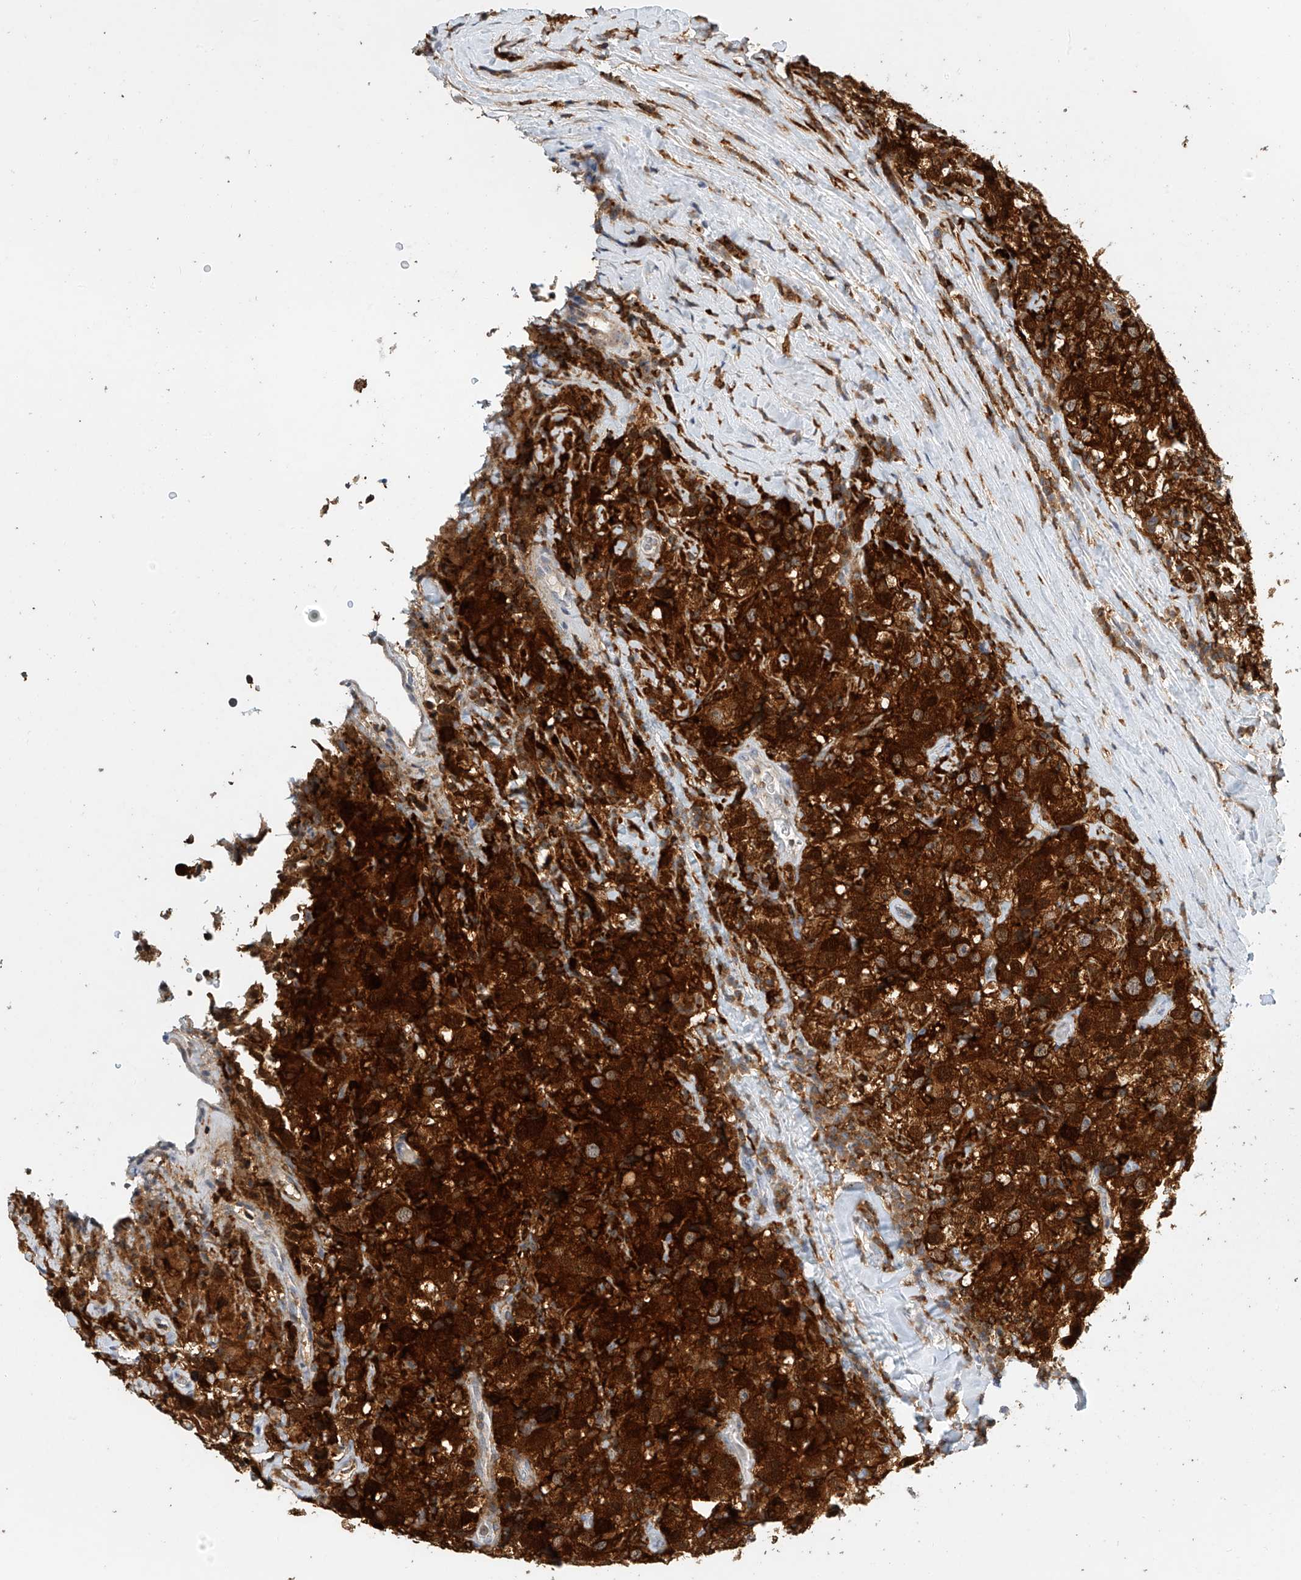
{"staining": {"intensity": "strong", "quantity": ">75%", "location": "cytoplasmic/membranous"}, "tissue": "testis cancer", "cell_type": "Tumor cells", "image_type": "cancer", "snomed": [{"axis": "morphology", "description": "Seminoma, NOS"}, {"axis": "topography", "description": "Testis"}], "caption": "Strong cytoplasmic/membranous protein positivity is present in about >75% of tumor cells in seminoma (testis). (Stains: DAB in brown, nuclei in blue, Microscopy: brightfield microscopy at high magnification).", "gene": "MICAL1", "patient": {"sex": "male", "age": 41}}